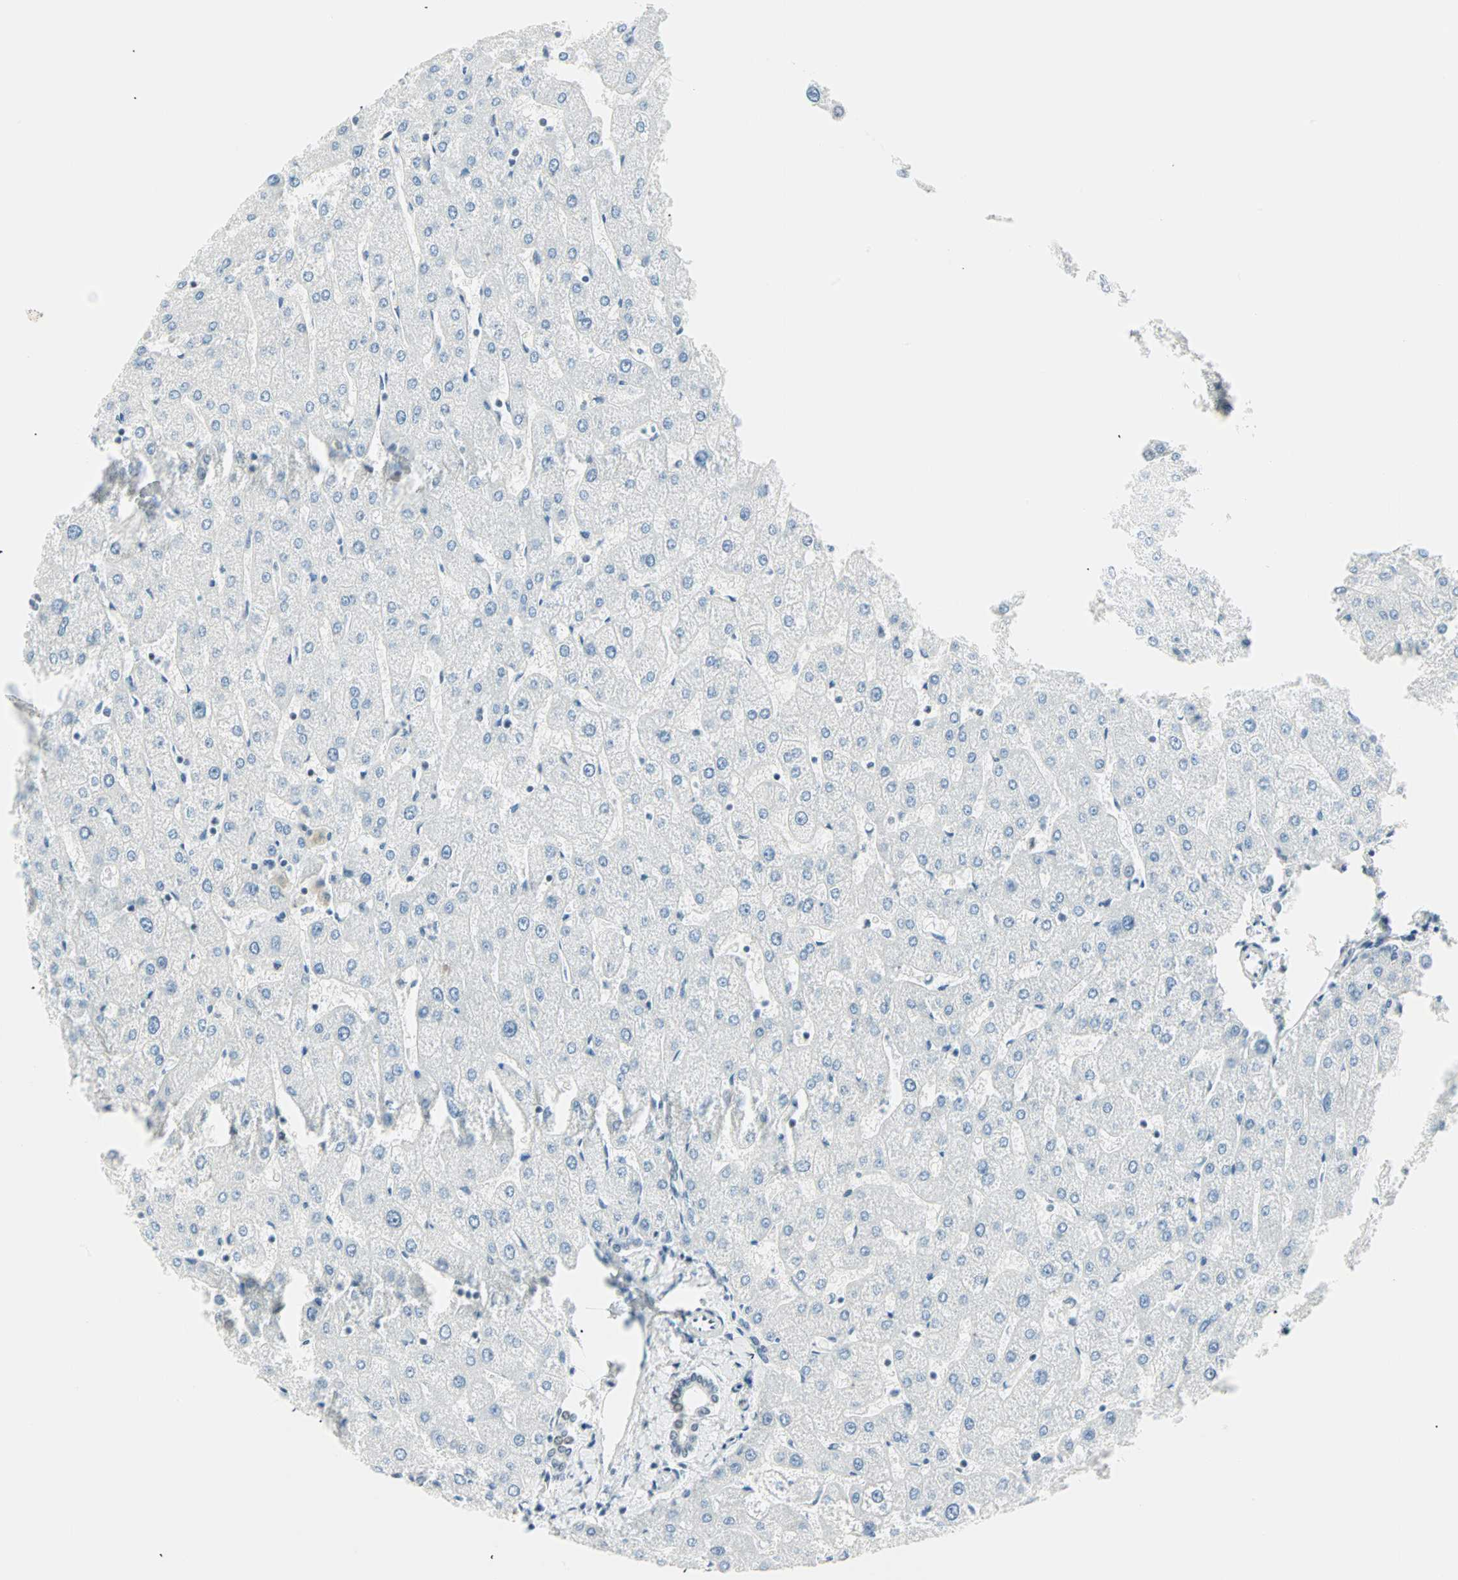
{"staining": {"intensity": "negative", "quantity": "none", "location": "none"}, "tissue": "liver", "cell_type": "Cholangiocytes", "image_type": "normal", "snomed": [{"axis": "morphology", "description": "Normal tissue, NOS"}, {"axis": "topography", "description": "Liver"}], "caption": "The micrograph reveals no significant staining in cholangiocytes of liver.", "gene": "PKNOX1", "patient": {"sex": "male", "age": 67}}